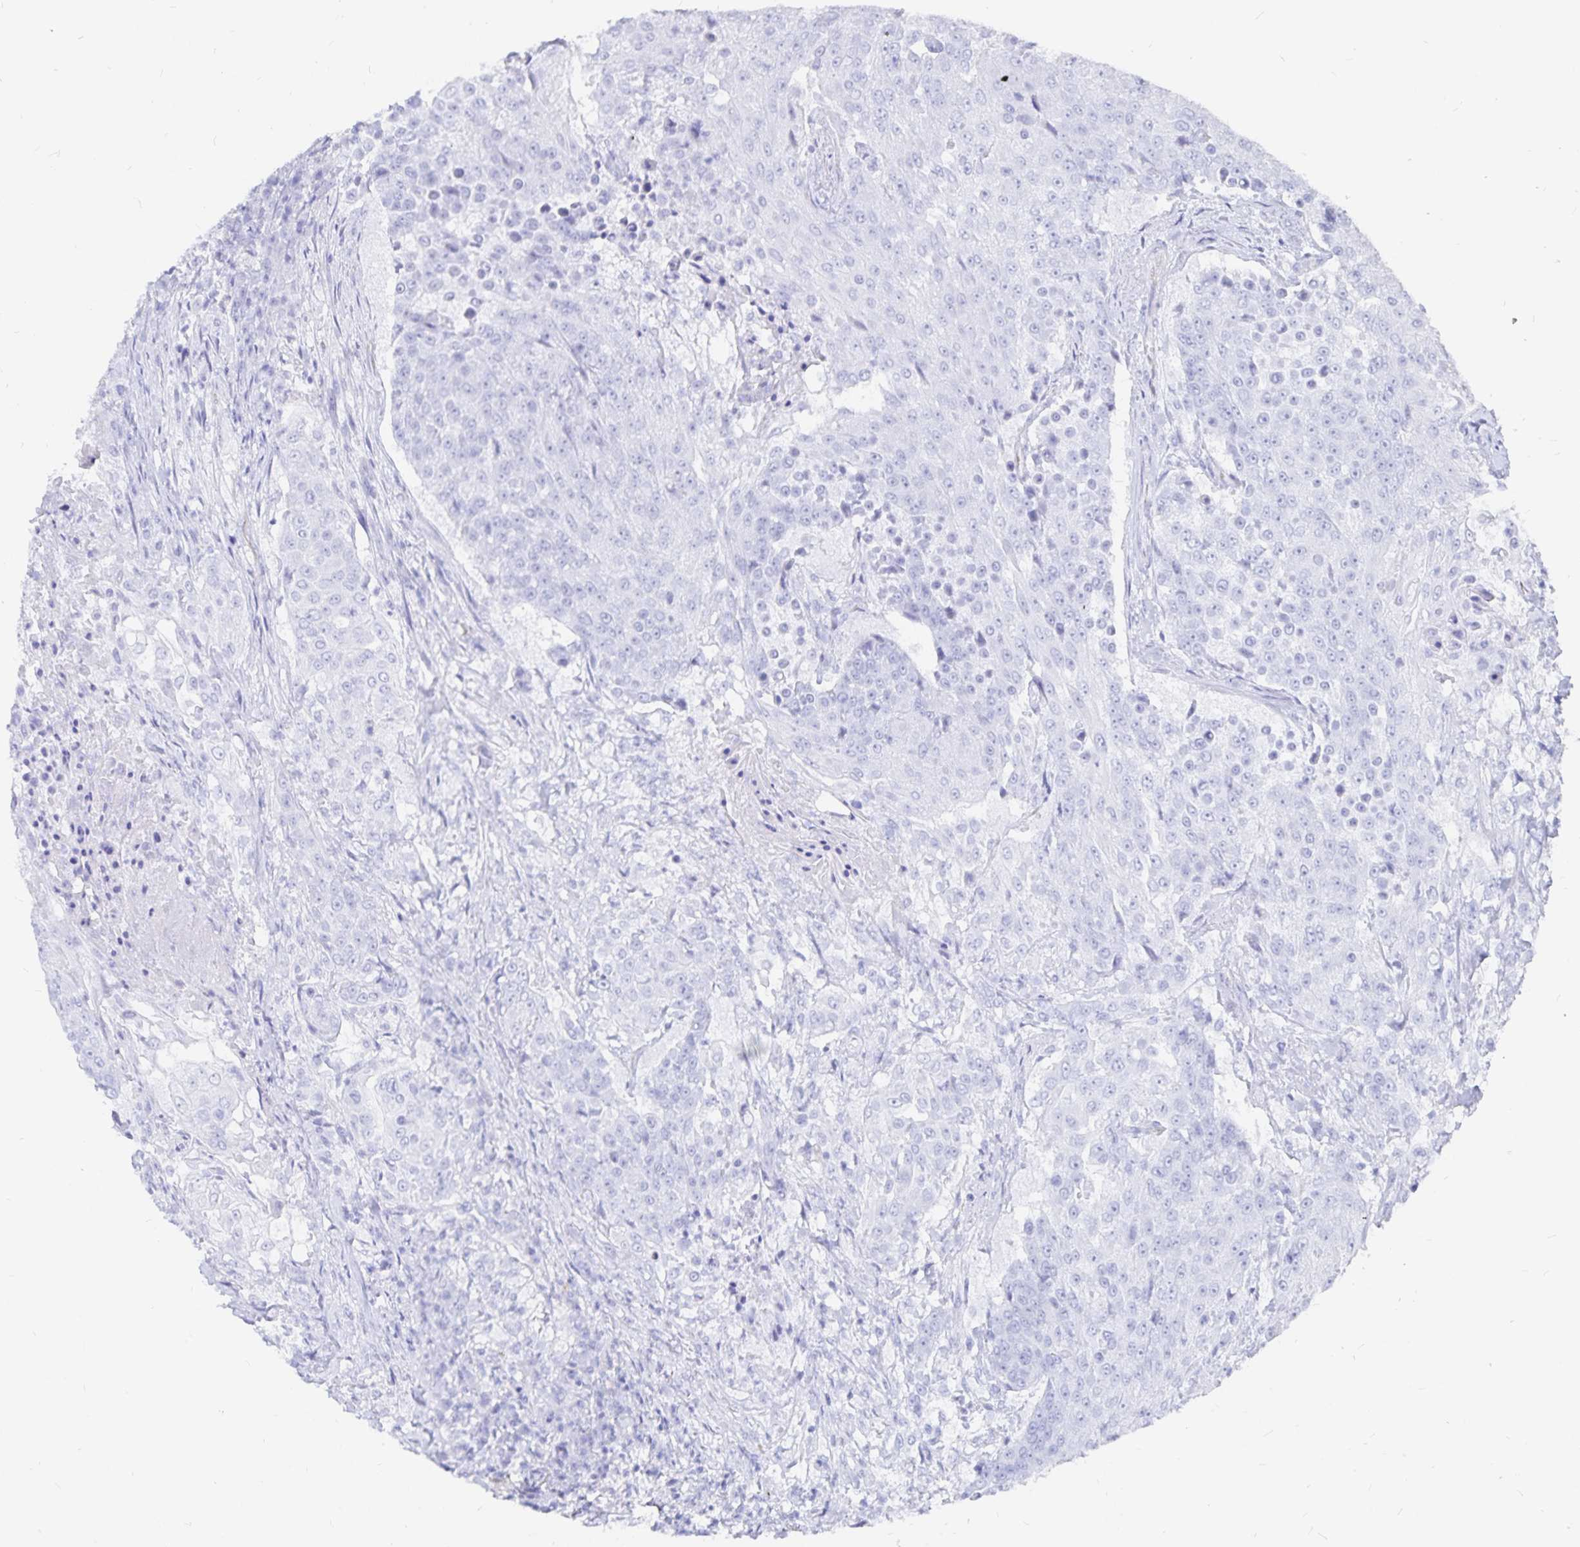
{"staining": {"intensity": "negative", "quantity": "none", "location": "none"}, "tissue": "urothelial cancer", "cell_type": "Tumor cells", "image_type": "cancer", "snomed": [{"axis": "morphology", "description": "Urothelial carcinoma, High grade"}, {"axis": "topography", "description": "Urinary bladder"}], "caption": "This is a image of IHC staining of urothelial cancer, which shows no positivity in tumor cells. (Brightfield microscopy of DAB (3,3'-diaminobenzidine) immunohistochemistry at high magnification).", "gene": "INSL5", "patient": {"sex": "female", "age": 63}}